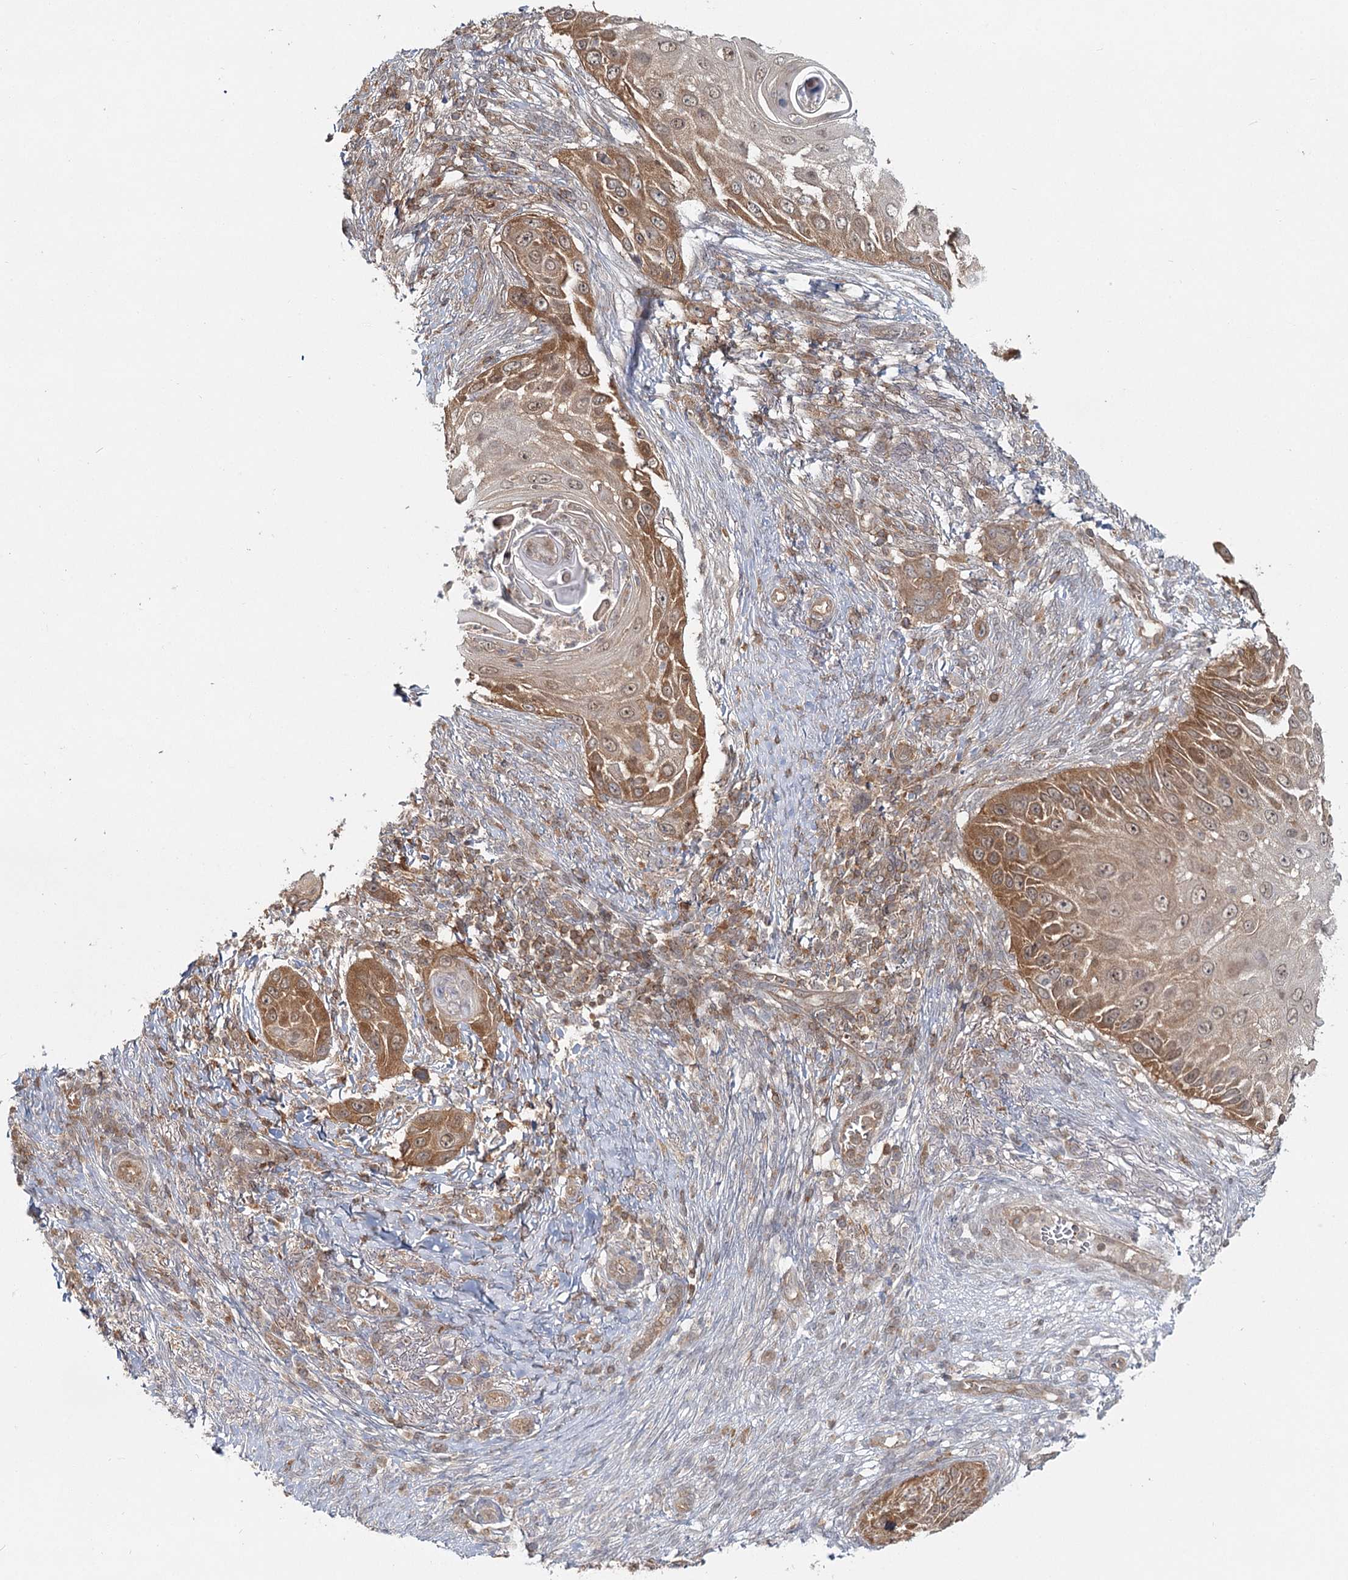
{"staining": {"intensity": "moderate", "quantity": ">75%", "location": "cytoplasmic/membranous"}, "tissue": "skin cancer", "cell_type": "Tumor cells", "image_type": "cancer", "snomed": [{"axis": "morphology", "description": "Squamous cell carcinoma, NOS"}, {"axis": "topography", "description": "Skin"}], "caption": "This histopathology image reveals IHC staining of human squamous cell carcinoma (skin), with medium moderate cytoplasmic/membranous expression in approximately >75% of tumor cells.", "gene": "FAM120B", "patient": {"sex": "female", "age": 44}}